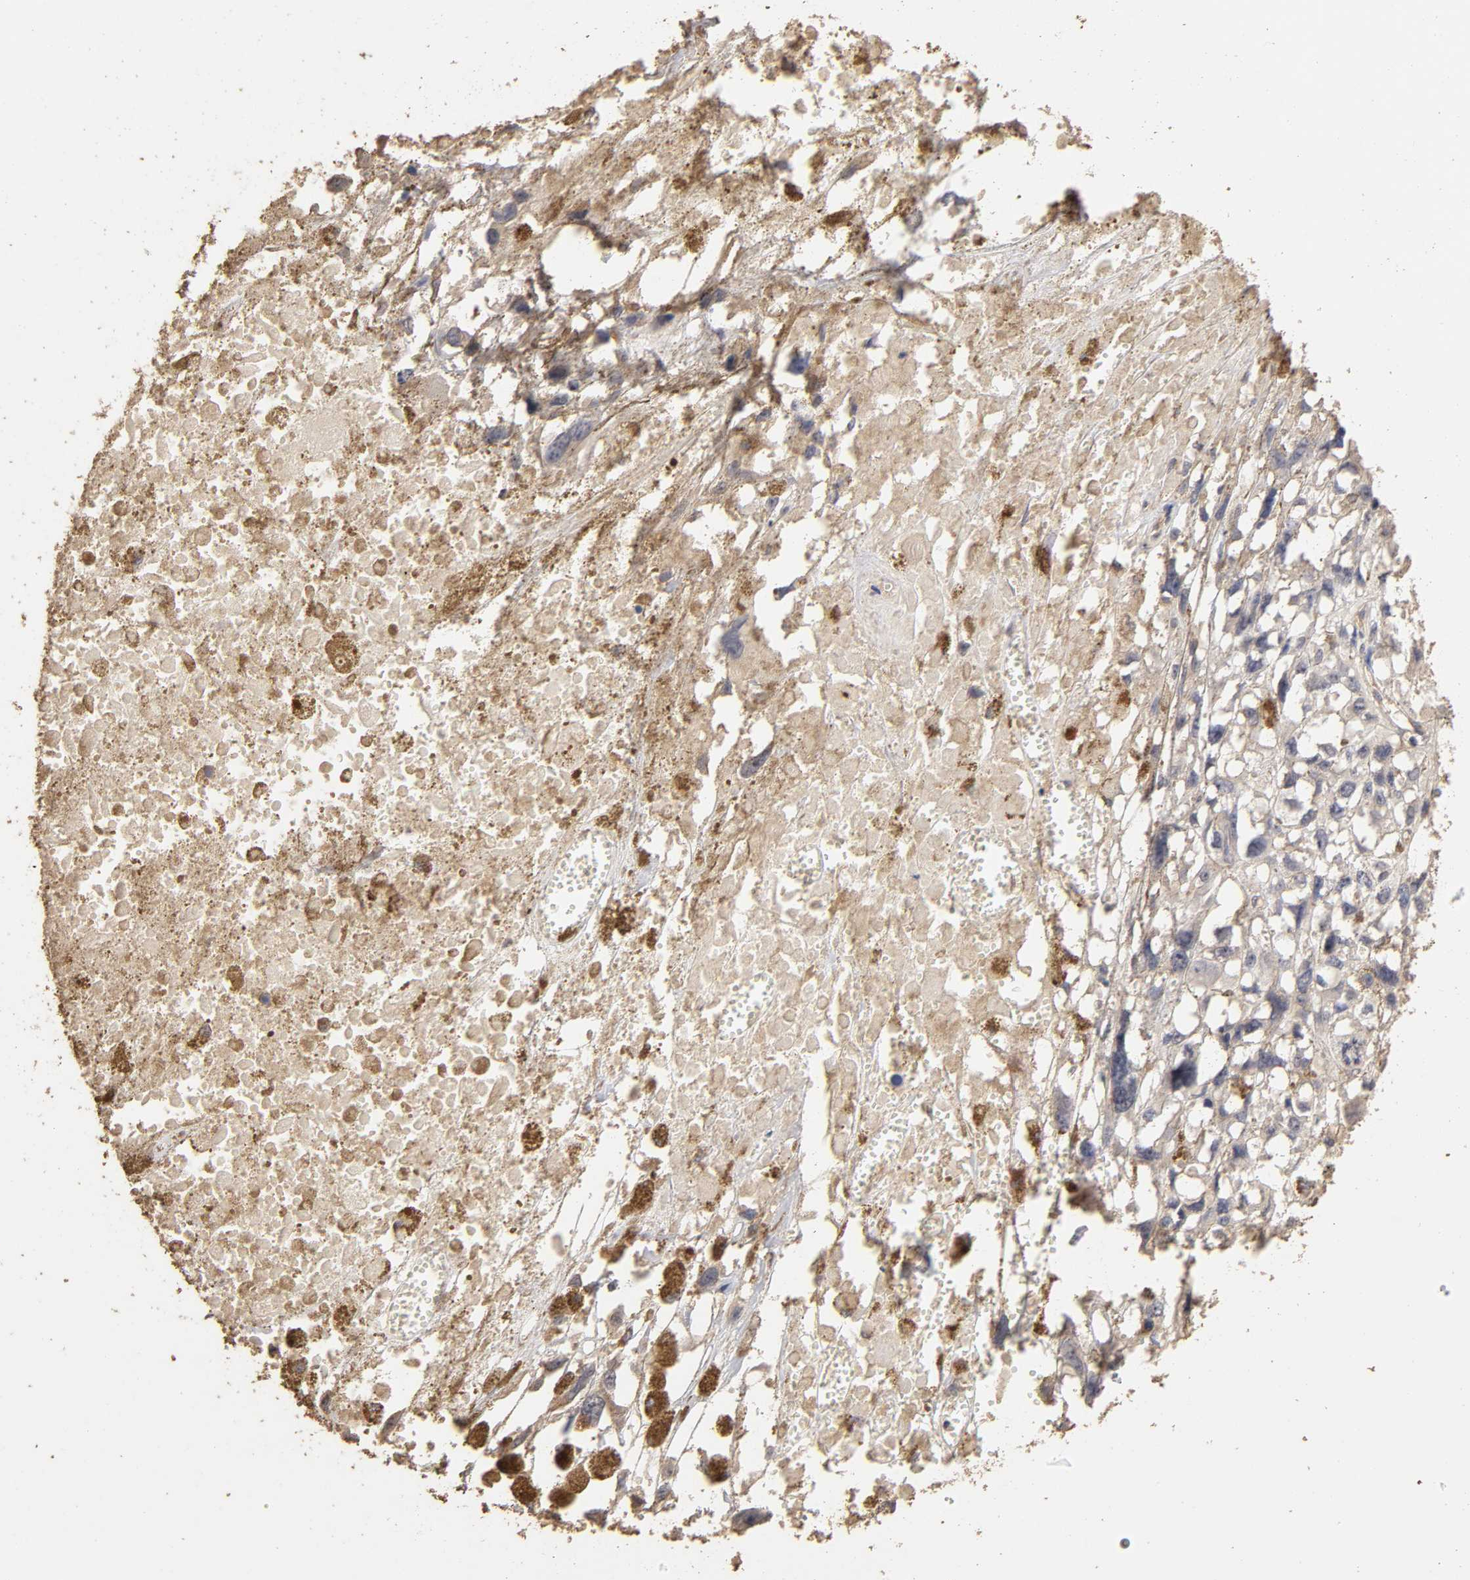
{"staining": {"intensity": "negative", "quantity": "none", "location": "none"}, "tissue": "melanoma", "cell_type": "Tumor cells", "image_type": "cancer", "snomed": [{"axis": "morphology", "description": "Malignant melanoma, Metastatic site"}, {"axis": "topography", "description": "Lymph node"}], "caption": "The immunohistochemistry histopathology image has no significant staining in tumor cells of melanoma tissue.", "gene": "VSIG4", "patient": {"sex": "male", "age": 59}}